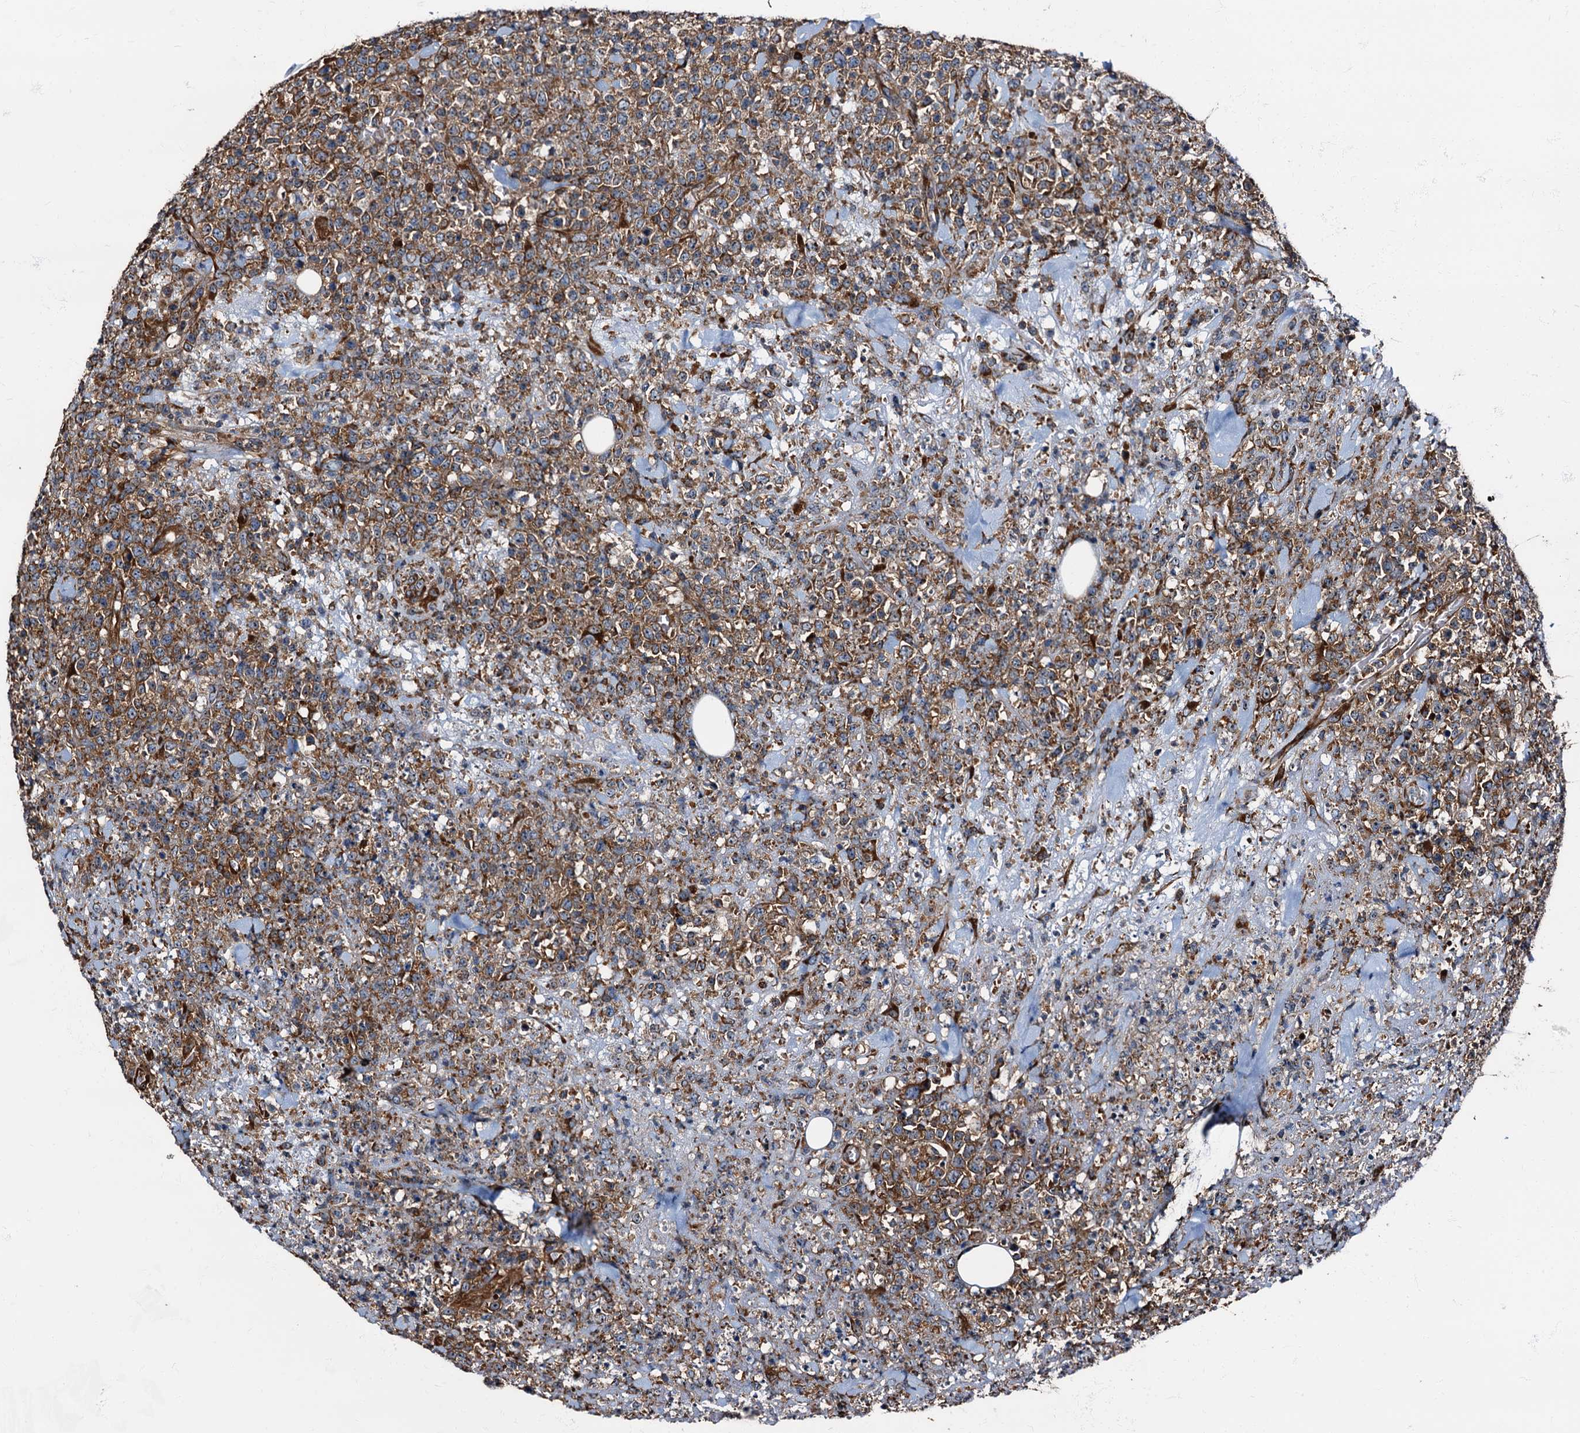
{"staining": {"intensity": "moderate", "quantity": ">75%", "location": "cytoplasmic/membranous"}, "tissue": "lymphoma", "cell_type": "Tumor cells", "image_type": "cancer", "snomed": [{"axis": "morphology", "description": "Malignant lymphoma, non-Hodgkin's type, High grade"}, {"axis": "topography", "description": "Colon"}], "caption": "Protein expression analysis of lymphoma demonstrates moderate cytoplasmic/membranous positivity in about >75% of tumor cells.", "gene": "ATP2C1", "patient": {"sex": "female", "age": 53}}